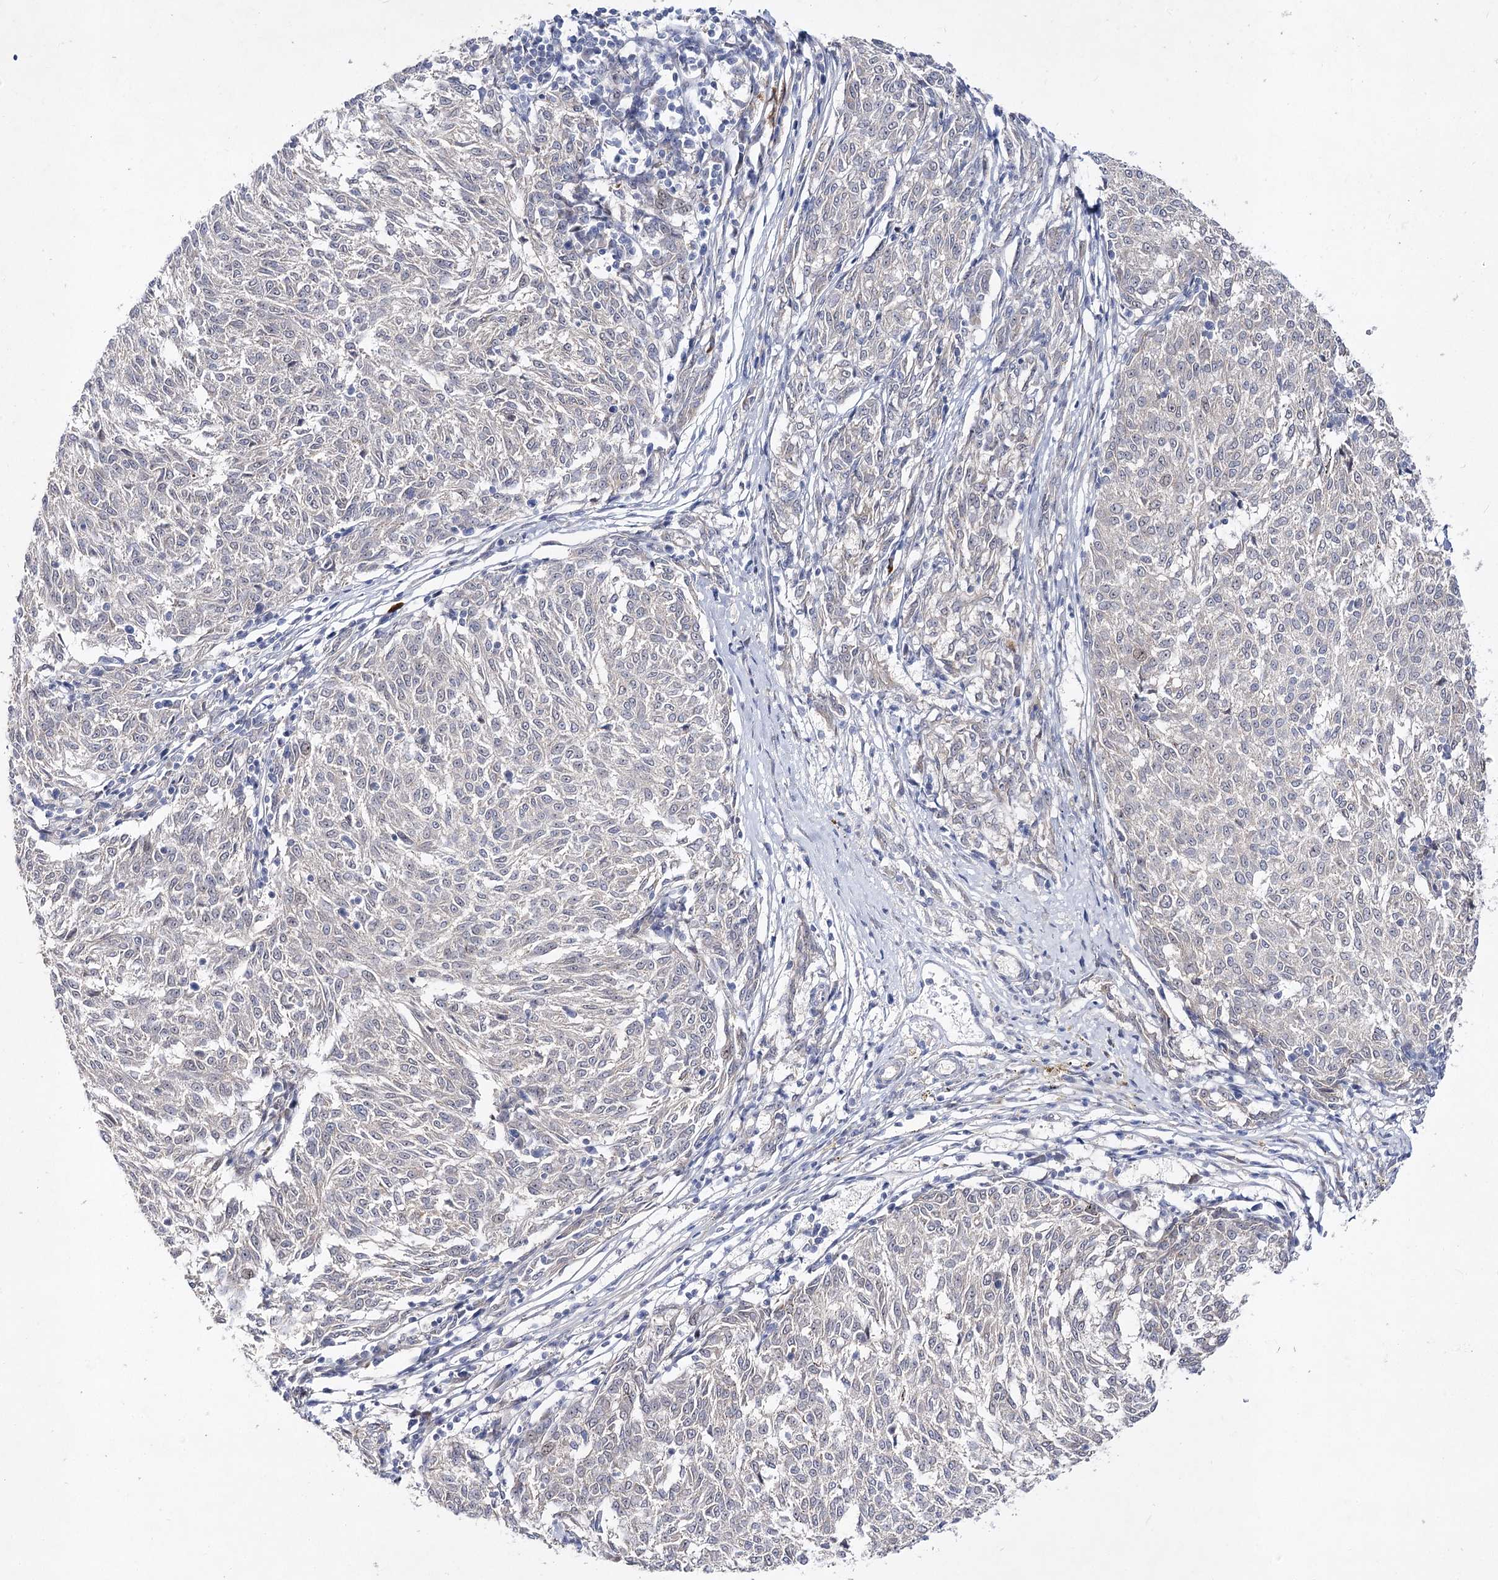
{"staining": {"intensity": "negative", "quantity": "none", "location": "none"}, "tissue": "melanoma", "cell_type": "Tumor cells", "image_type": "cancer", "snomed": [{"axis": "morphology", "description": "Malignant melanoma, NOS"}, {"axis": "topography", "description": "Skin"}], "caption": "Photomicrograph shows no protein positivity in tumor cells of melanoma tissue.", "gene": "ARHGAP32", "patient": {"sex": "female", "age": 72}}